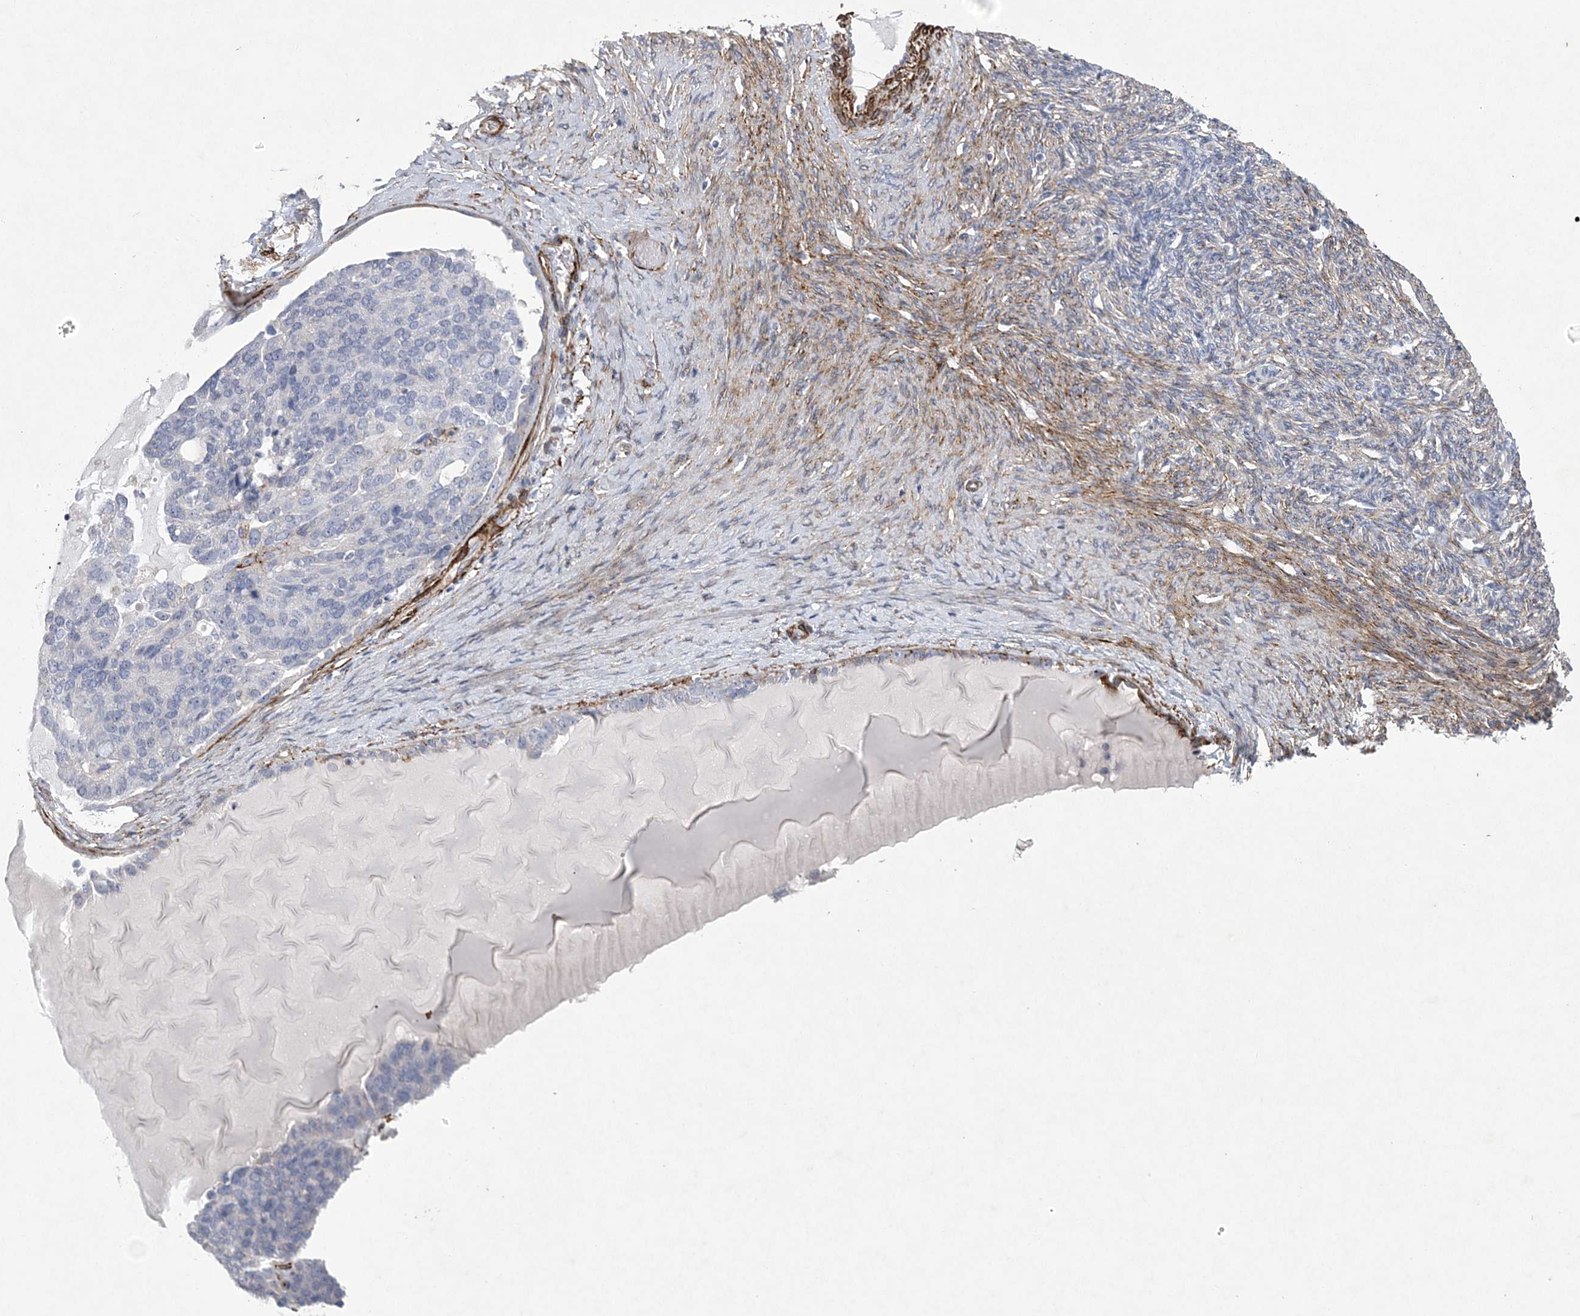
{"staining": {"intensity": "negative", "quantity": "none", "location": "none"}, "tissue": "ovarian cancer", "cell_type": "Tumor cells", "image_type": "cancer", "snomed": [{"axis": "morphology", "description": "Cystadenocarcinoma, serous, NOS"}, {"axis": "topography", "description": "Ovary"}], "caption": "An IHC micrograph of serous cystadenocarcinoma (ovarian) is shown. There is no staining in tumor cells of serous cystadenocarcinoma (ovarian).", "gene": "ARSJ", "patient": {"sex": "female", "age": 44}}